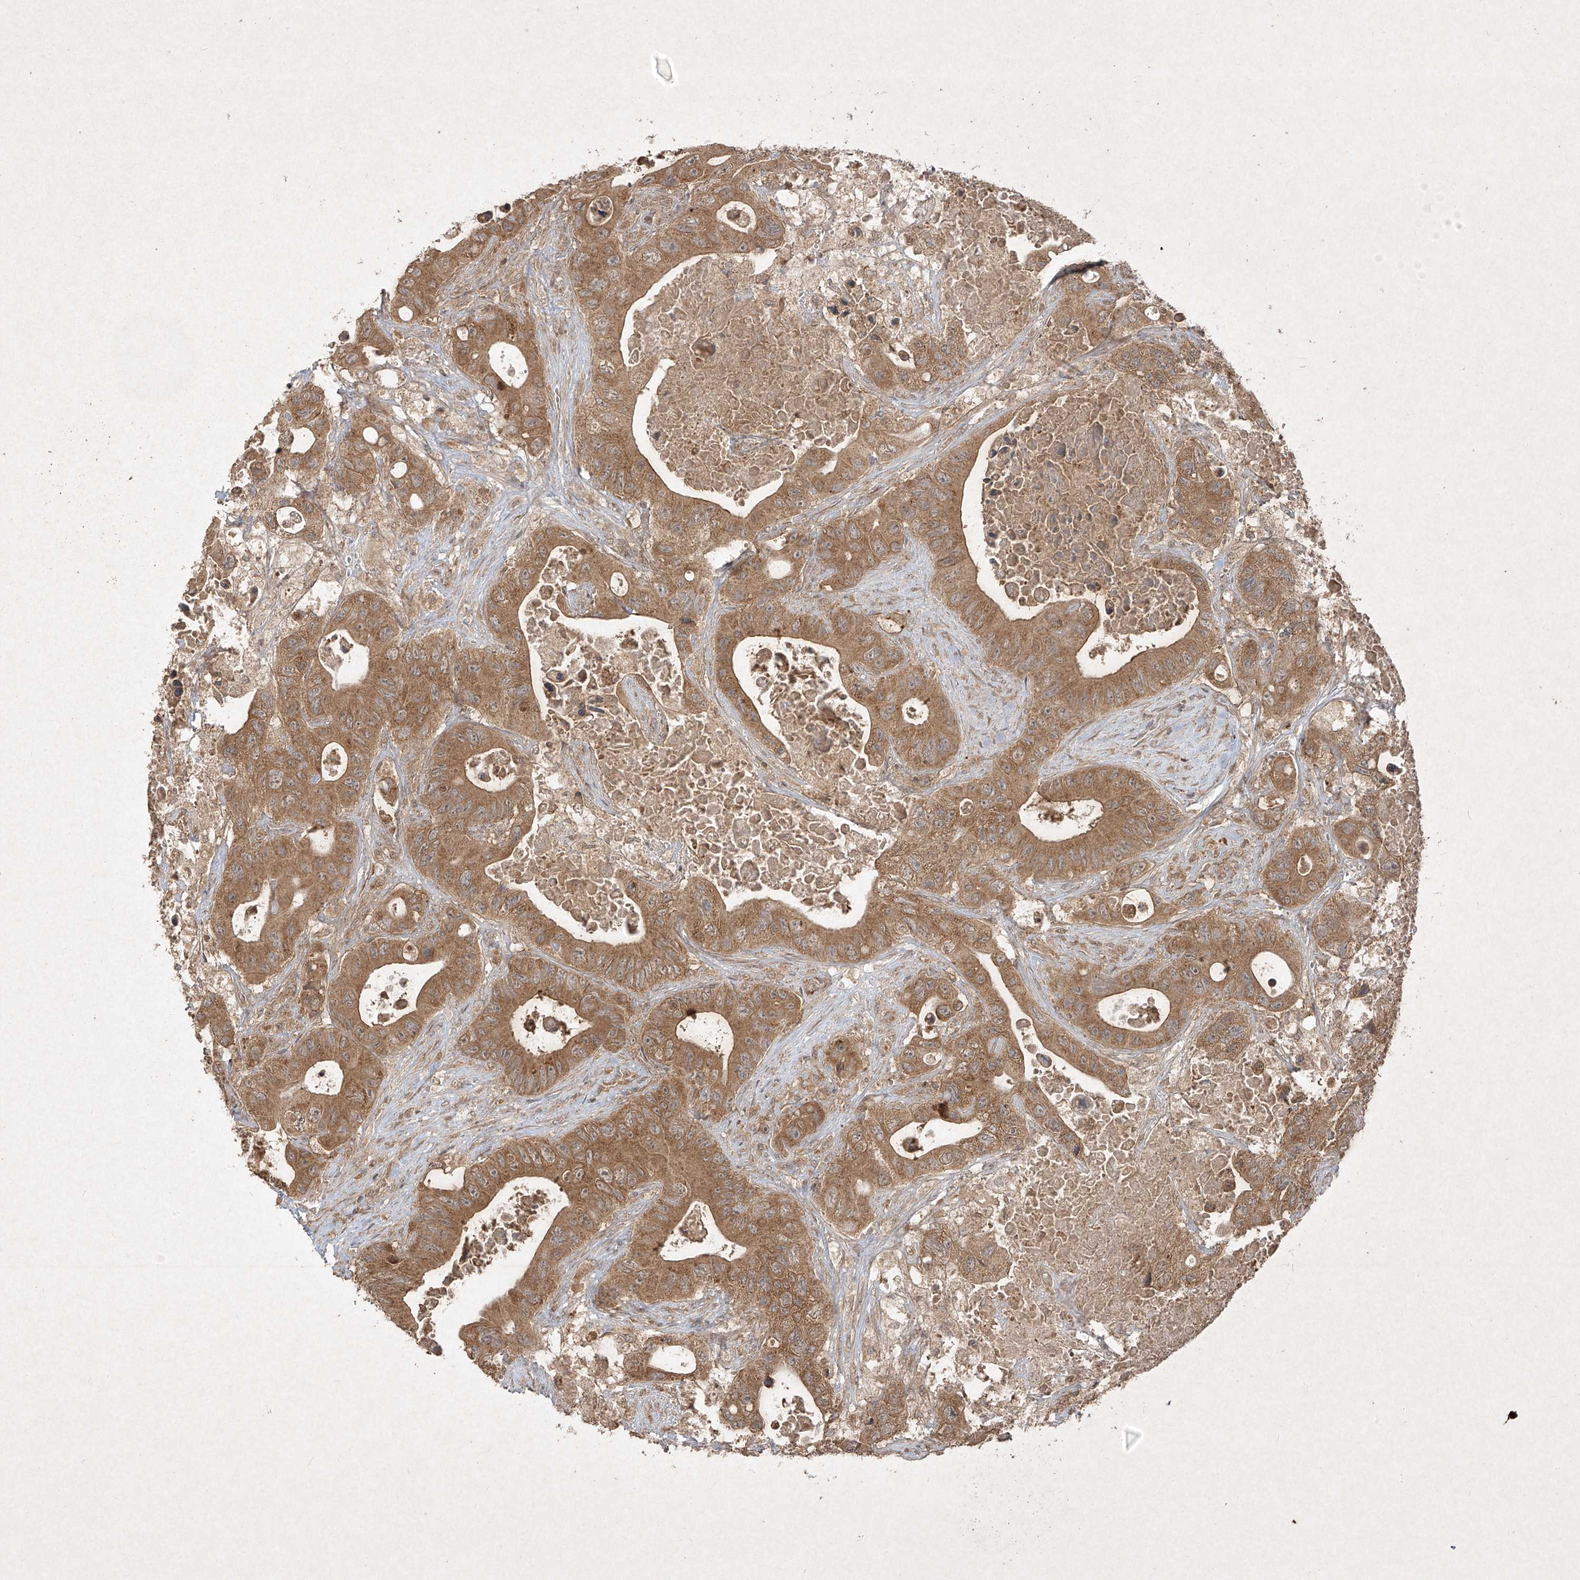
{"staining": {"intensity": "moderate", "quantity": ">75%", "location": "cytoplasmic/membranous"}, "tissue": "colorectal cancer", "cell_type": "Tumor cells", "image_type": "cancer", "snomed": [{"axis": "morphology", "description": "Adenocarcinoma, NOS"}, {"axis": "topography", "description": "Colon"}], "caption": "Colorectal cancer stained with a brown dye displays moderate cytoplasmic/membranous positive positivity in approximately >75% of tumor cells.", "gene": "ABCD3", "patient": {"sex": "female", "age": 46}}